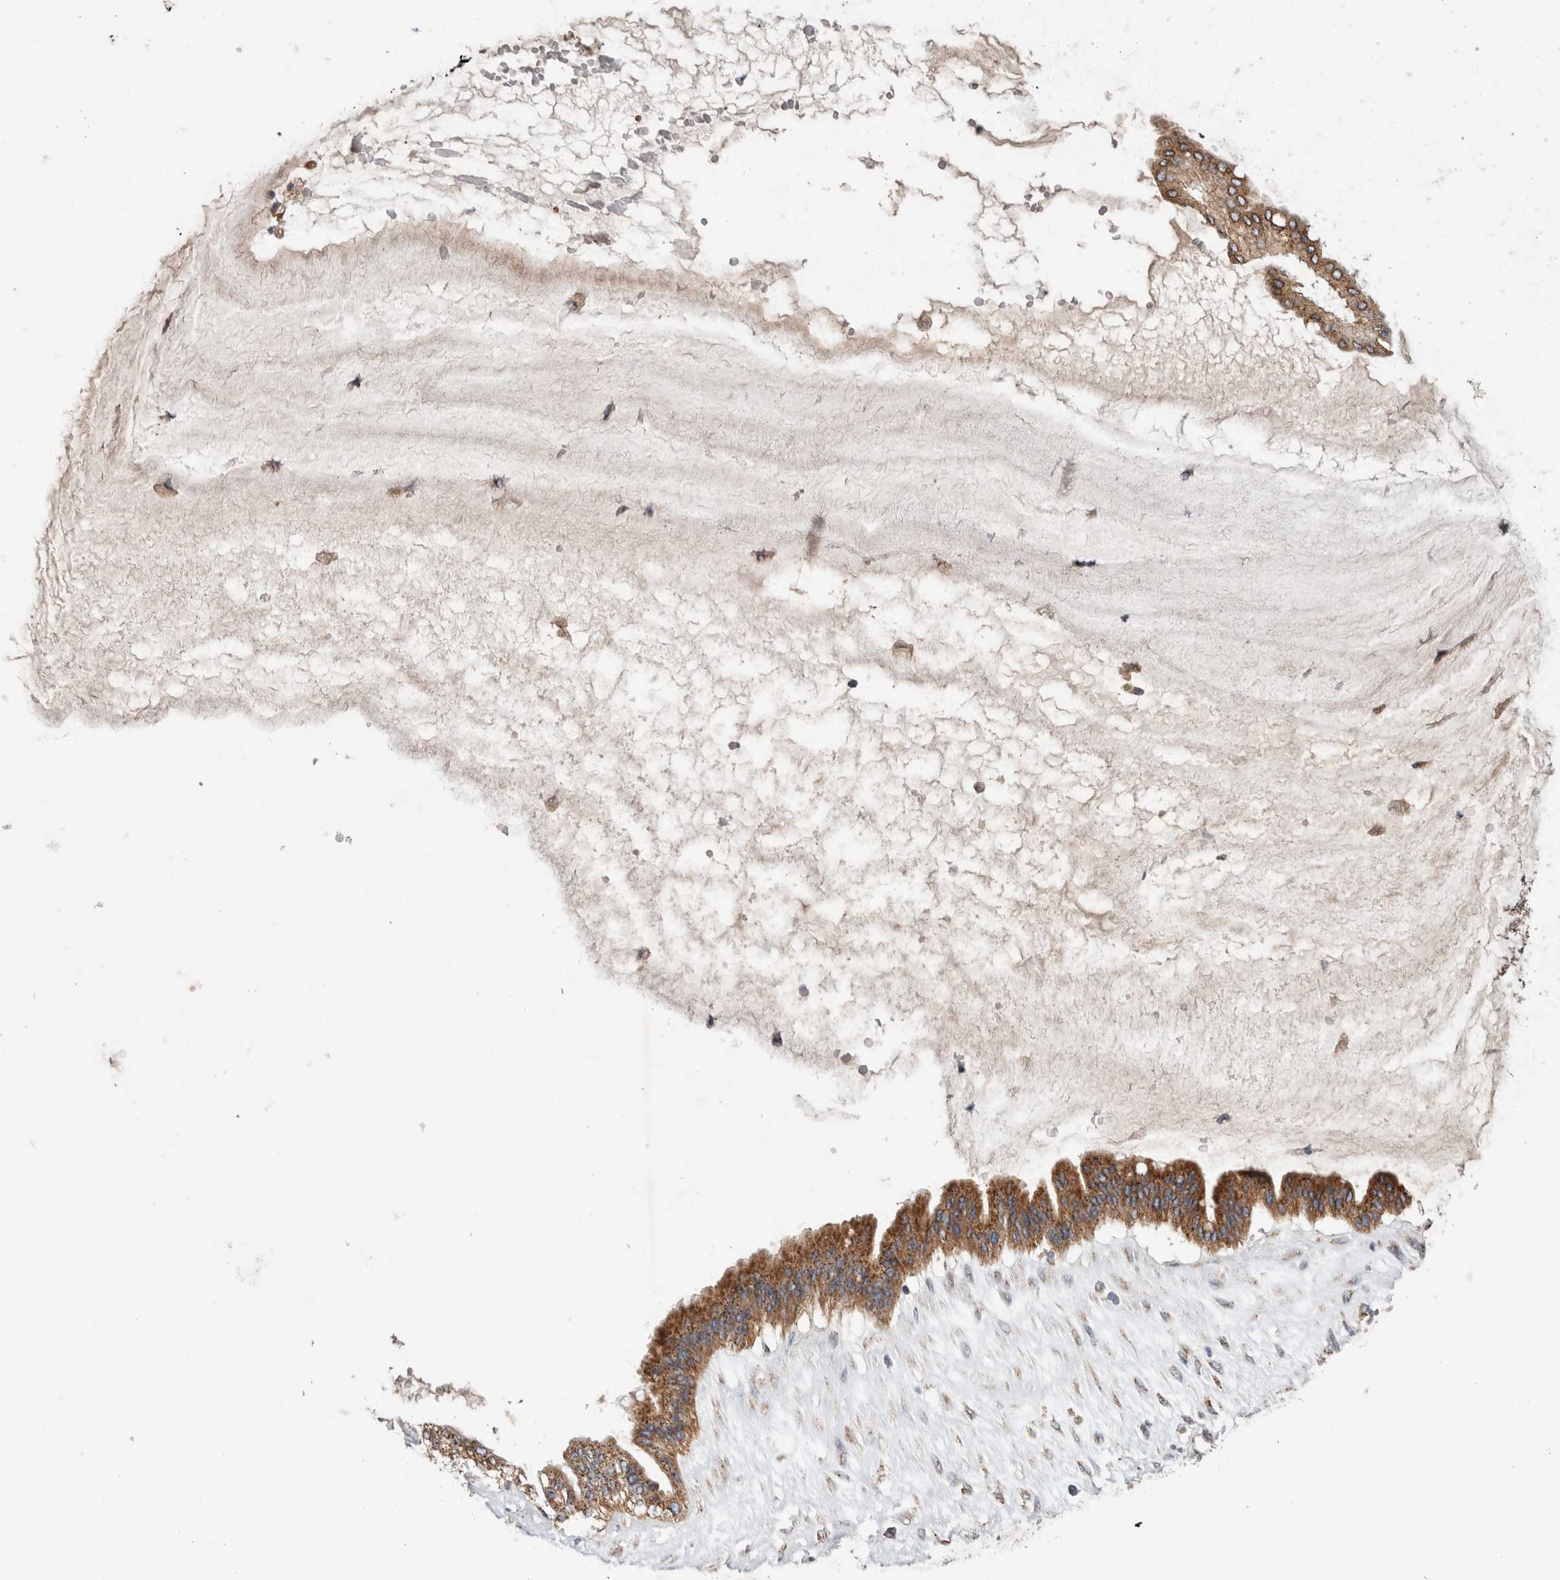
{"staining": {"intensity": "moderate", "quantity": ">75%", "location": "cytoplasmic/membranous"}, "tissue": "ovarian cancer", "cell_type": "Tumor cells", "image_type": "cancer", "snomed": [{"axis": "morphology", "description": "Cystadenocarcinoma, mucinous, NOS"}, {"axis": "topography", "description": "Ovary"}], "caption": "The micrograph demonstrates a brown stain indicating the presence of a protein in the cytoplasmic/membranous of tumor cells in ovarian cancer (mucinous cystadenocarcinoma).", "gene": "IARS2", "patient": {"sex": "female", "age": 73}}